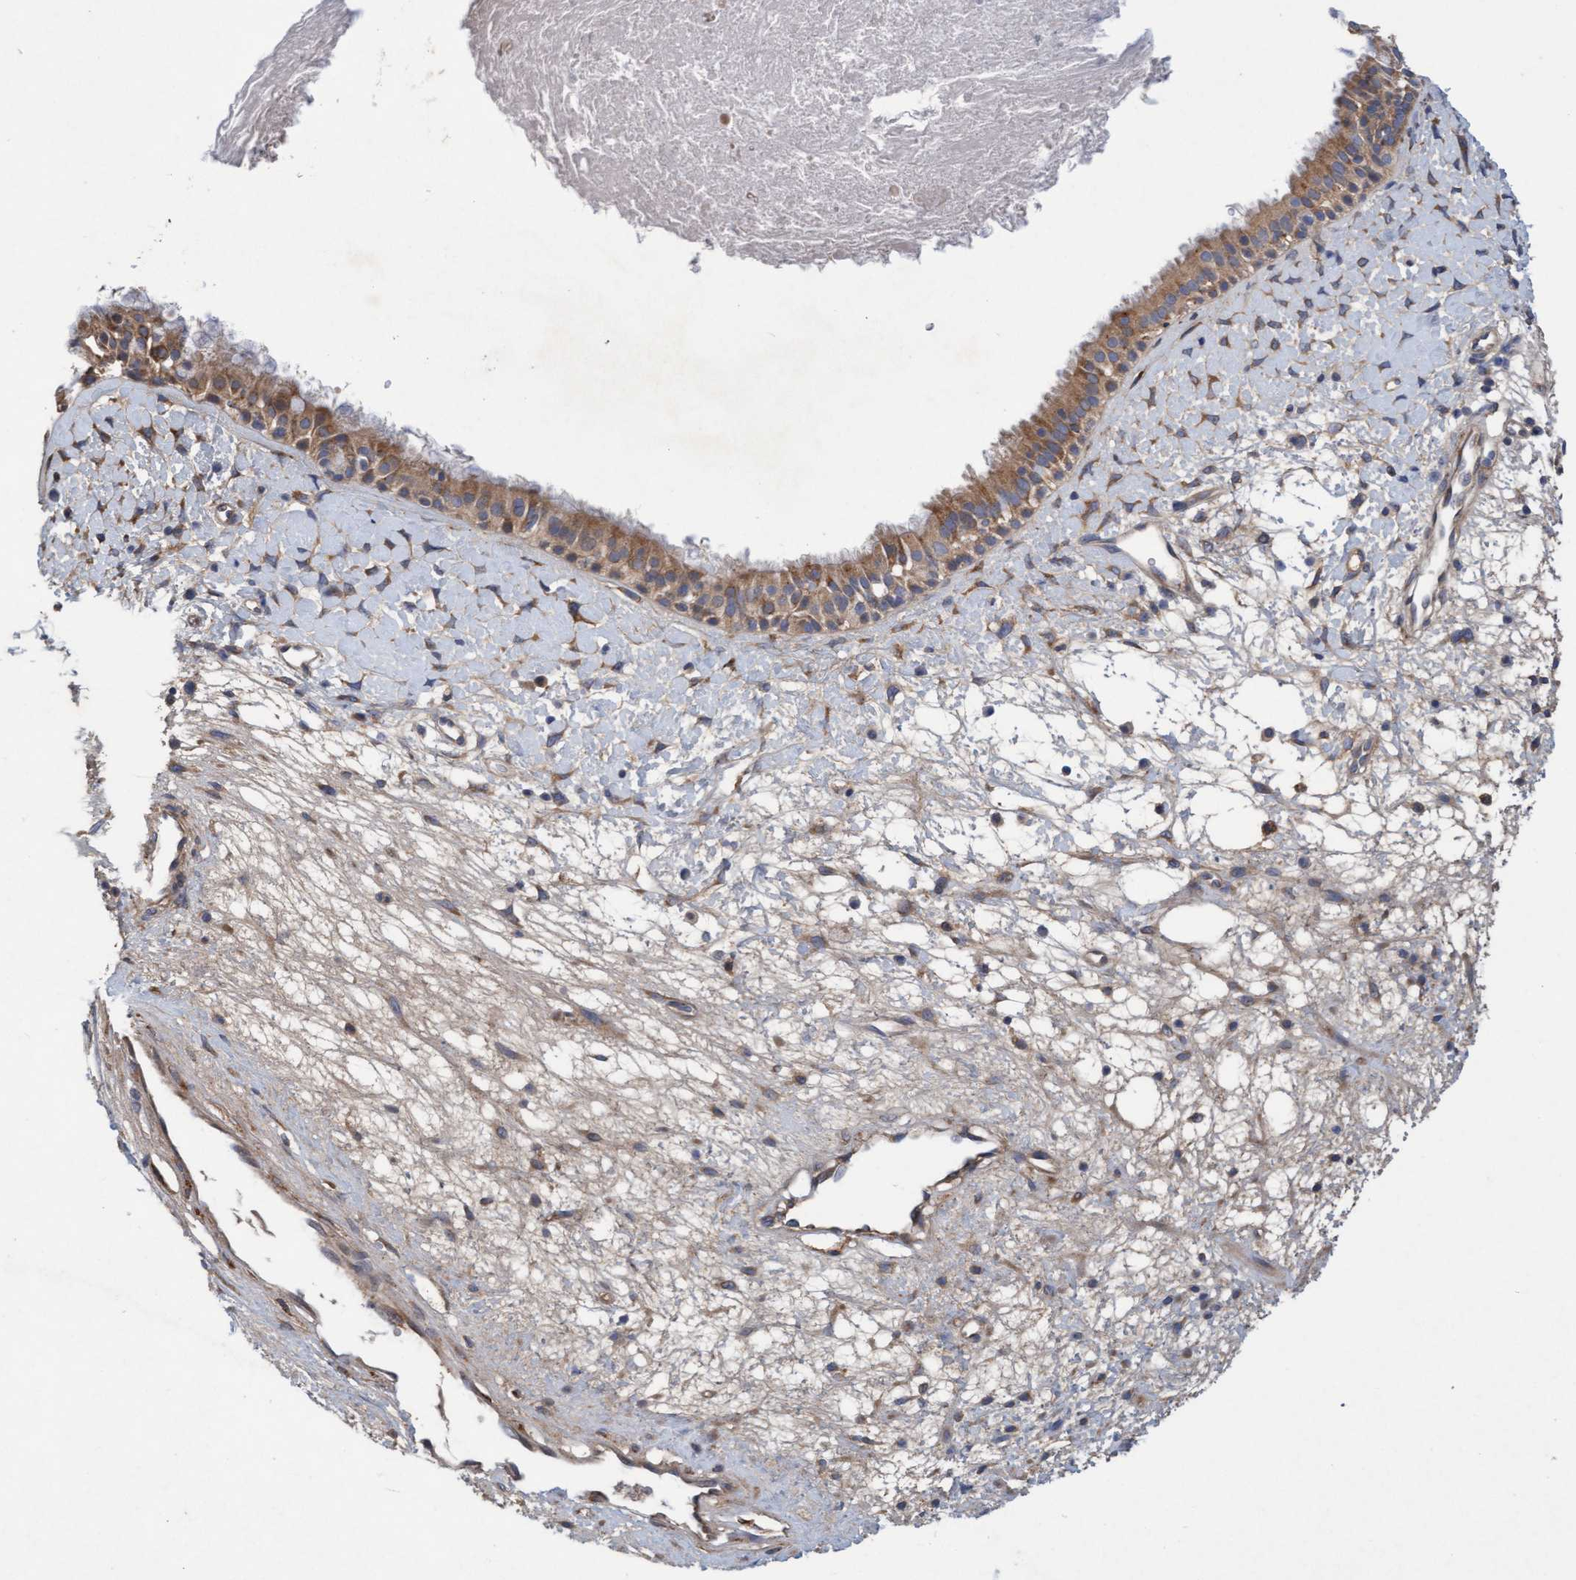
{"staining": {"intensity": "moderate", "quantity": ">75%", "location": "cytoplasmic/membranous"}, "tissue": "nasopharynx", "cell_type": "Respiratory epithelial cells", "image_type": "normal", "snomed": [{"axis": "morphology", "description": "Normal tissue, NOS"}, {"axis": "topography", "description": "Nasopharynx"}], "caption": "Immunohistochemistry of benign nasopharynx demonstrates medium levels of moderate cytoplasmic/membranous staining in about >75% of respiratory epithelial cells. (brown staining indicates protein expression, while blue staining denotes nuclei).", "gene": "DDHD2", "patient": {"sex": "male", "age": 22}}